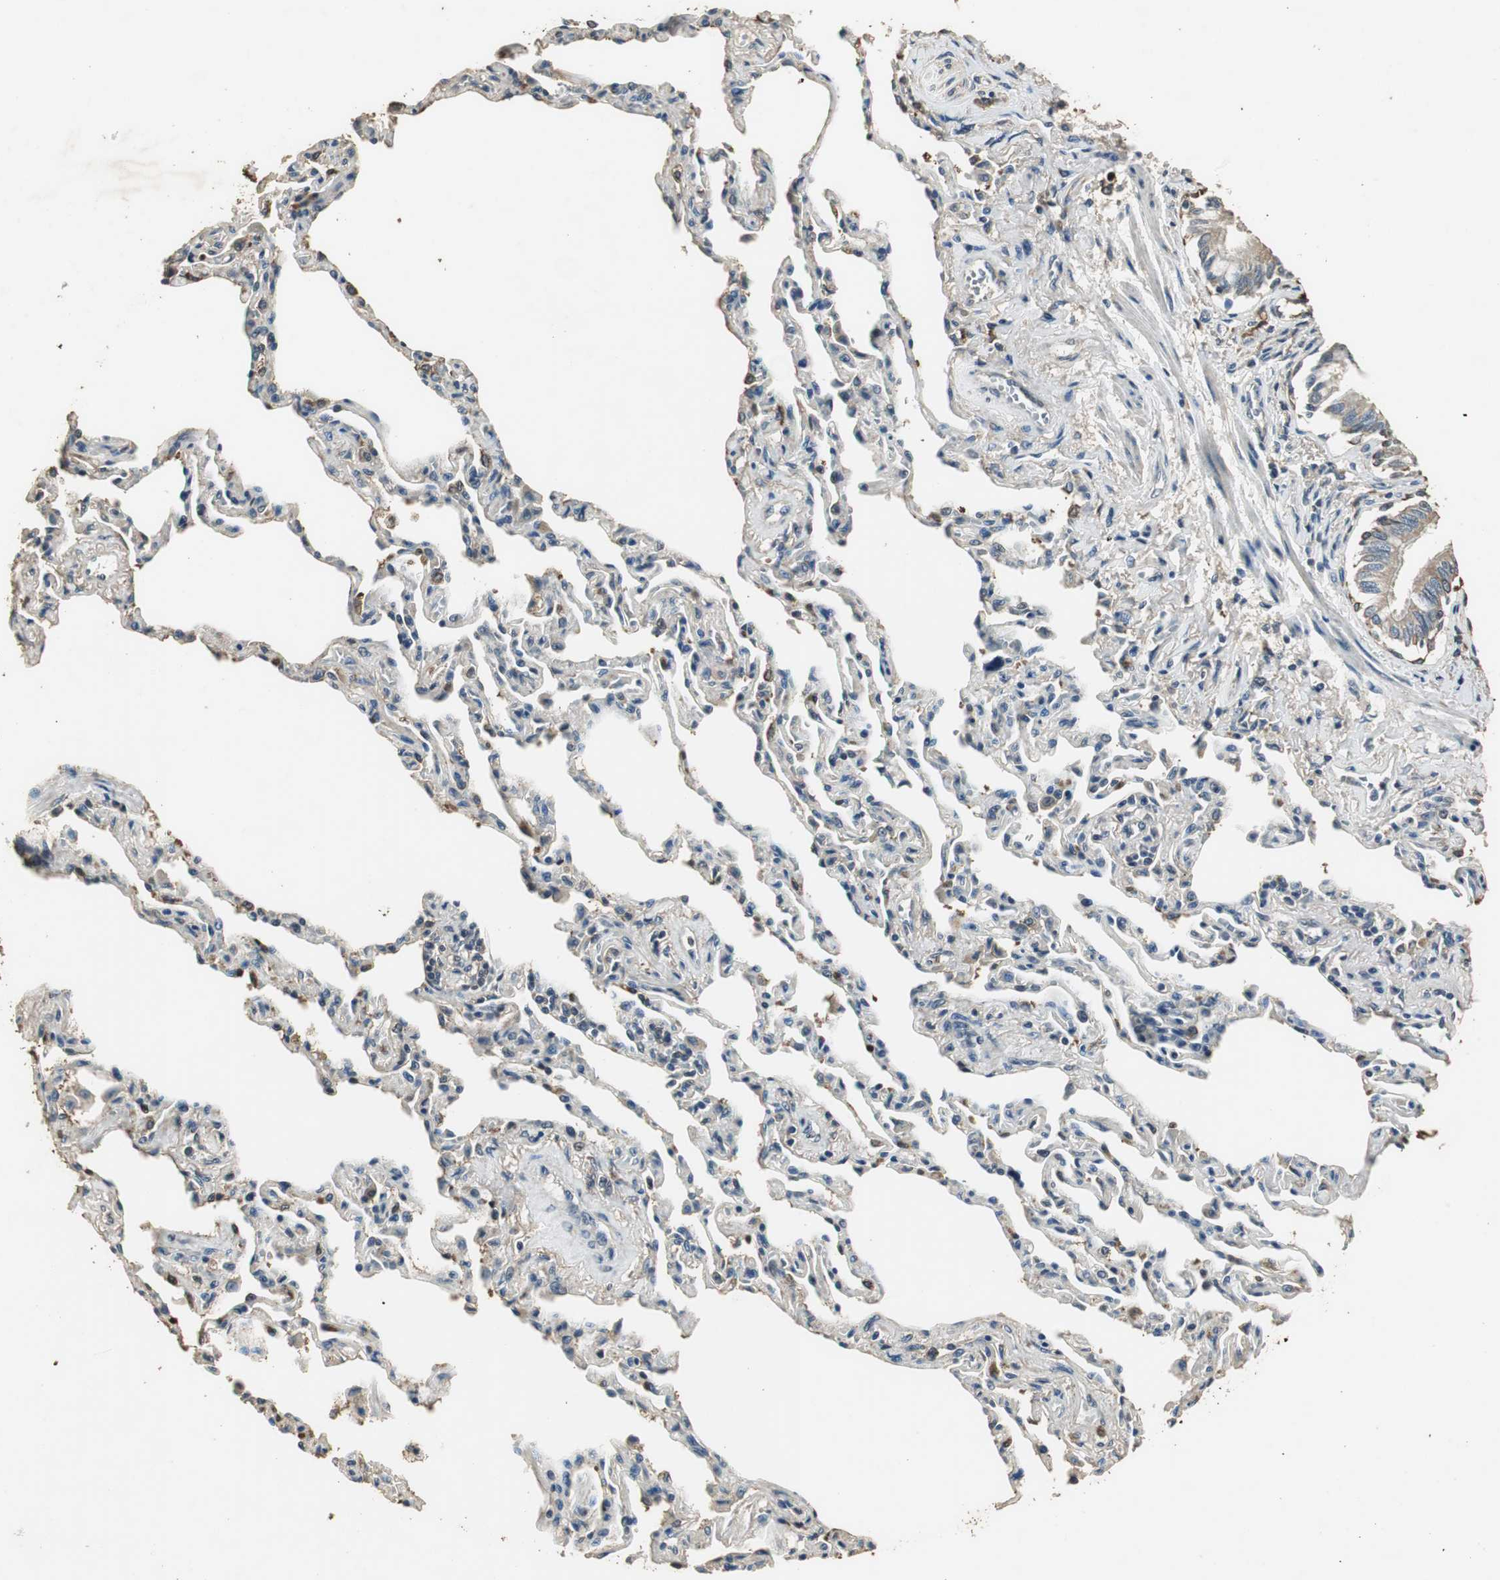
{"staining": {"intensity": "moderate", "quantity": ">75%", "location": "cytoplasmic/membranous"}, "tissue": "bronchus", "cell_type": "Respiratory epithelial cells", "image_type": "normal", "snomed": [{"axis": "morphology", "description": "Normal tissue, NOS"}, {"axis": "topography", "description": "Lung"}], "caption": "Immunohistochemical staining of benign bronchus exhibits medium levels of moderate cytoplasmic/membranous positivity in about >75% of respiratory epithelial cells.", "gene": "TMPRSS4", "patient": {"sex": "male", "age": 64}}